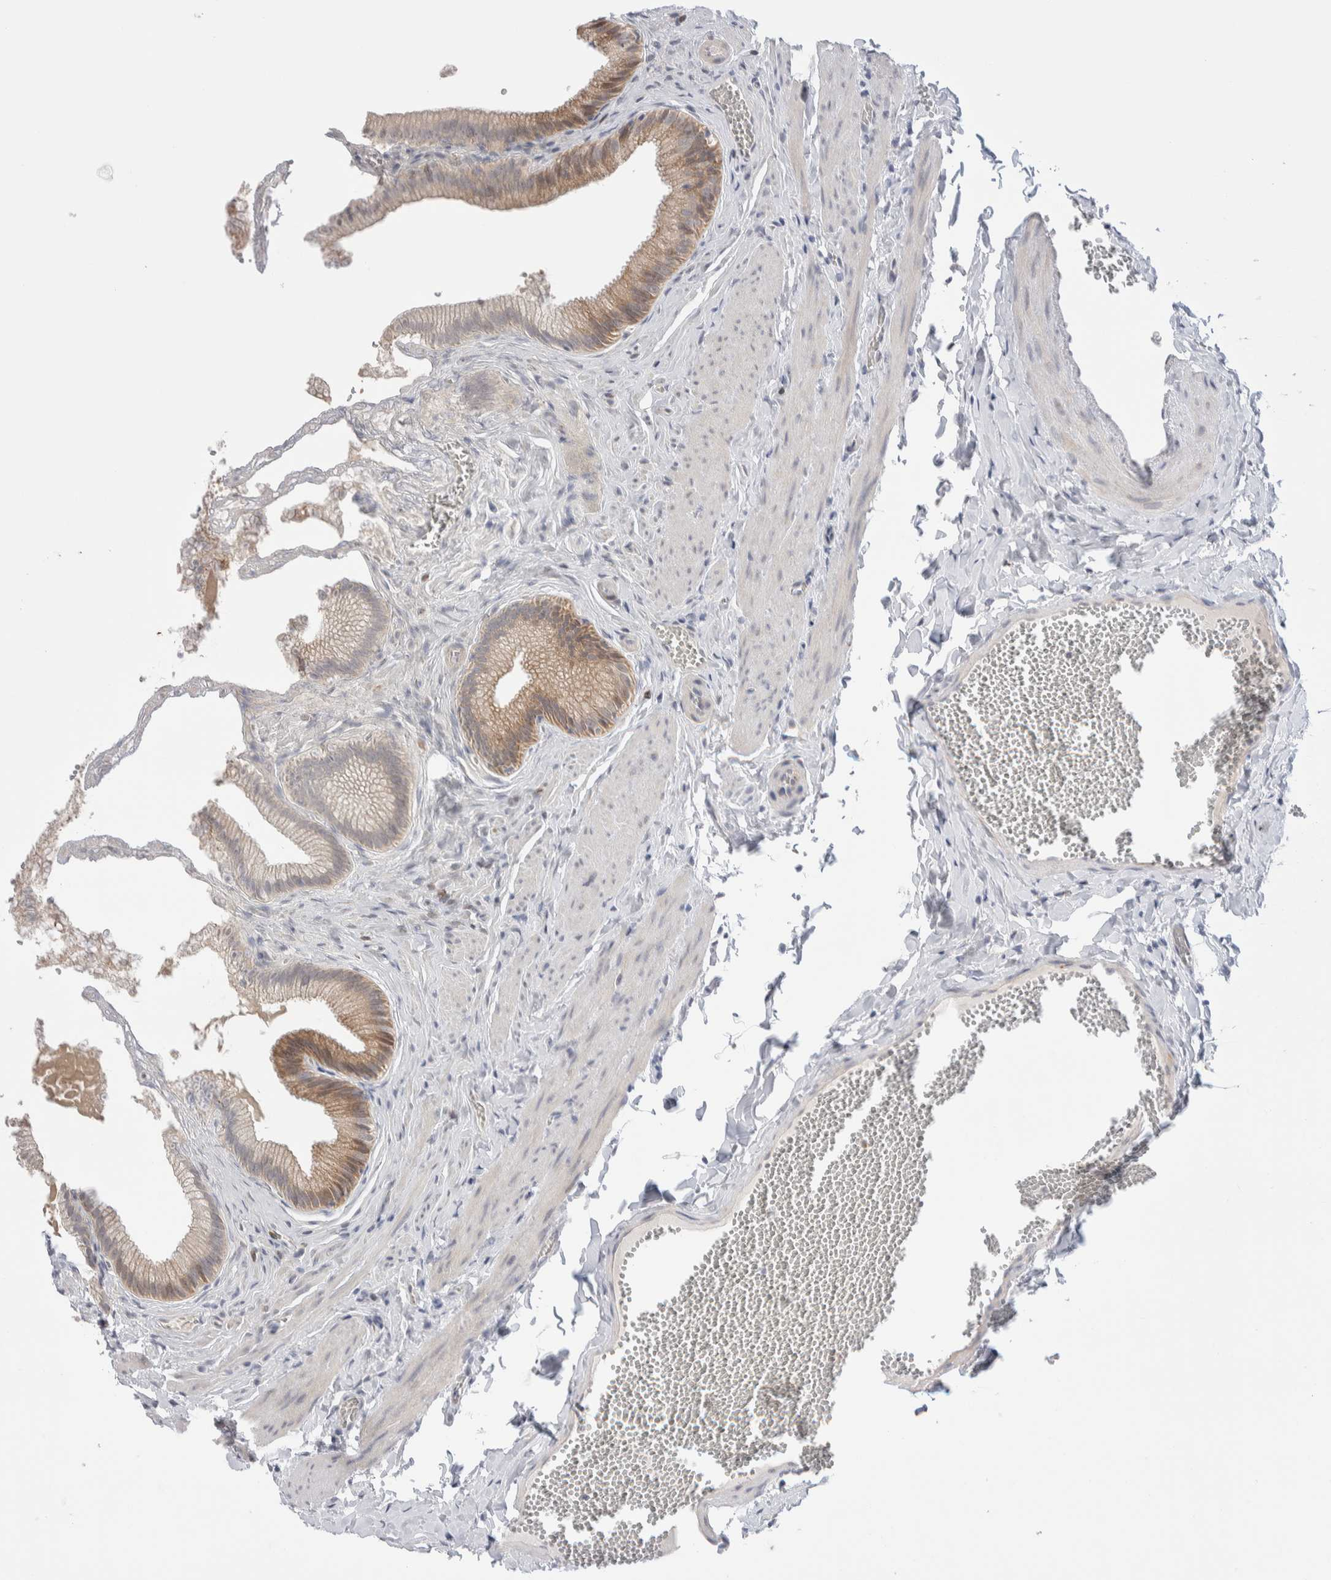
{"staining": {"intensity": "moderate", "quantity": ">75%", "location": "cytoplasmic/membranous"}, "tissue": "gallbladder", "cell_type": "Glandular cells", "image_type": "normal", "snomed": [{"axis": "morphology", "description": "Normal tissue, NOS"}, {"axis": "topography", "description": "Gallbladder"}], "caption": "High-magnification brightfield microscopy of benign gallbladder stained with DAB (3,3'-diaminobenzidine) (brown) and counterstained with hematoxylin (blue). glandular cells exhibit moderate cytoplasmic/membranous expression is seen in approximately>75% of cells.", "gene": "C1orf112", "patient": {"sex": "male", "age": 38}}